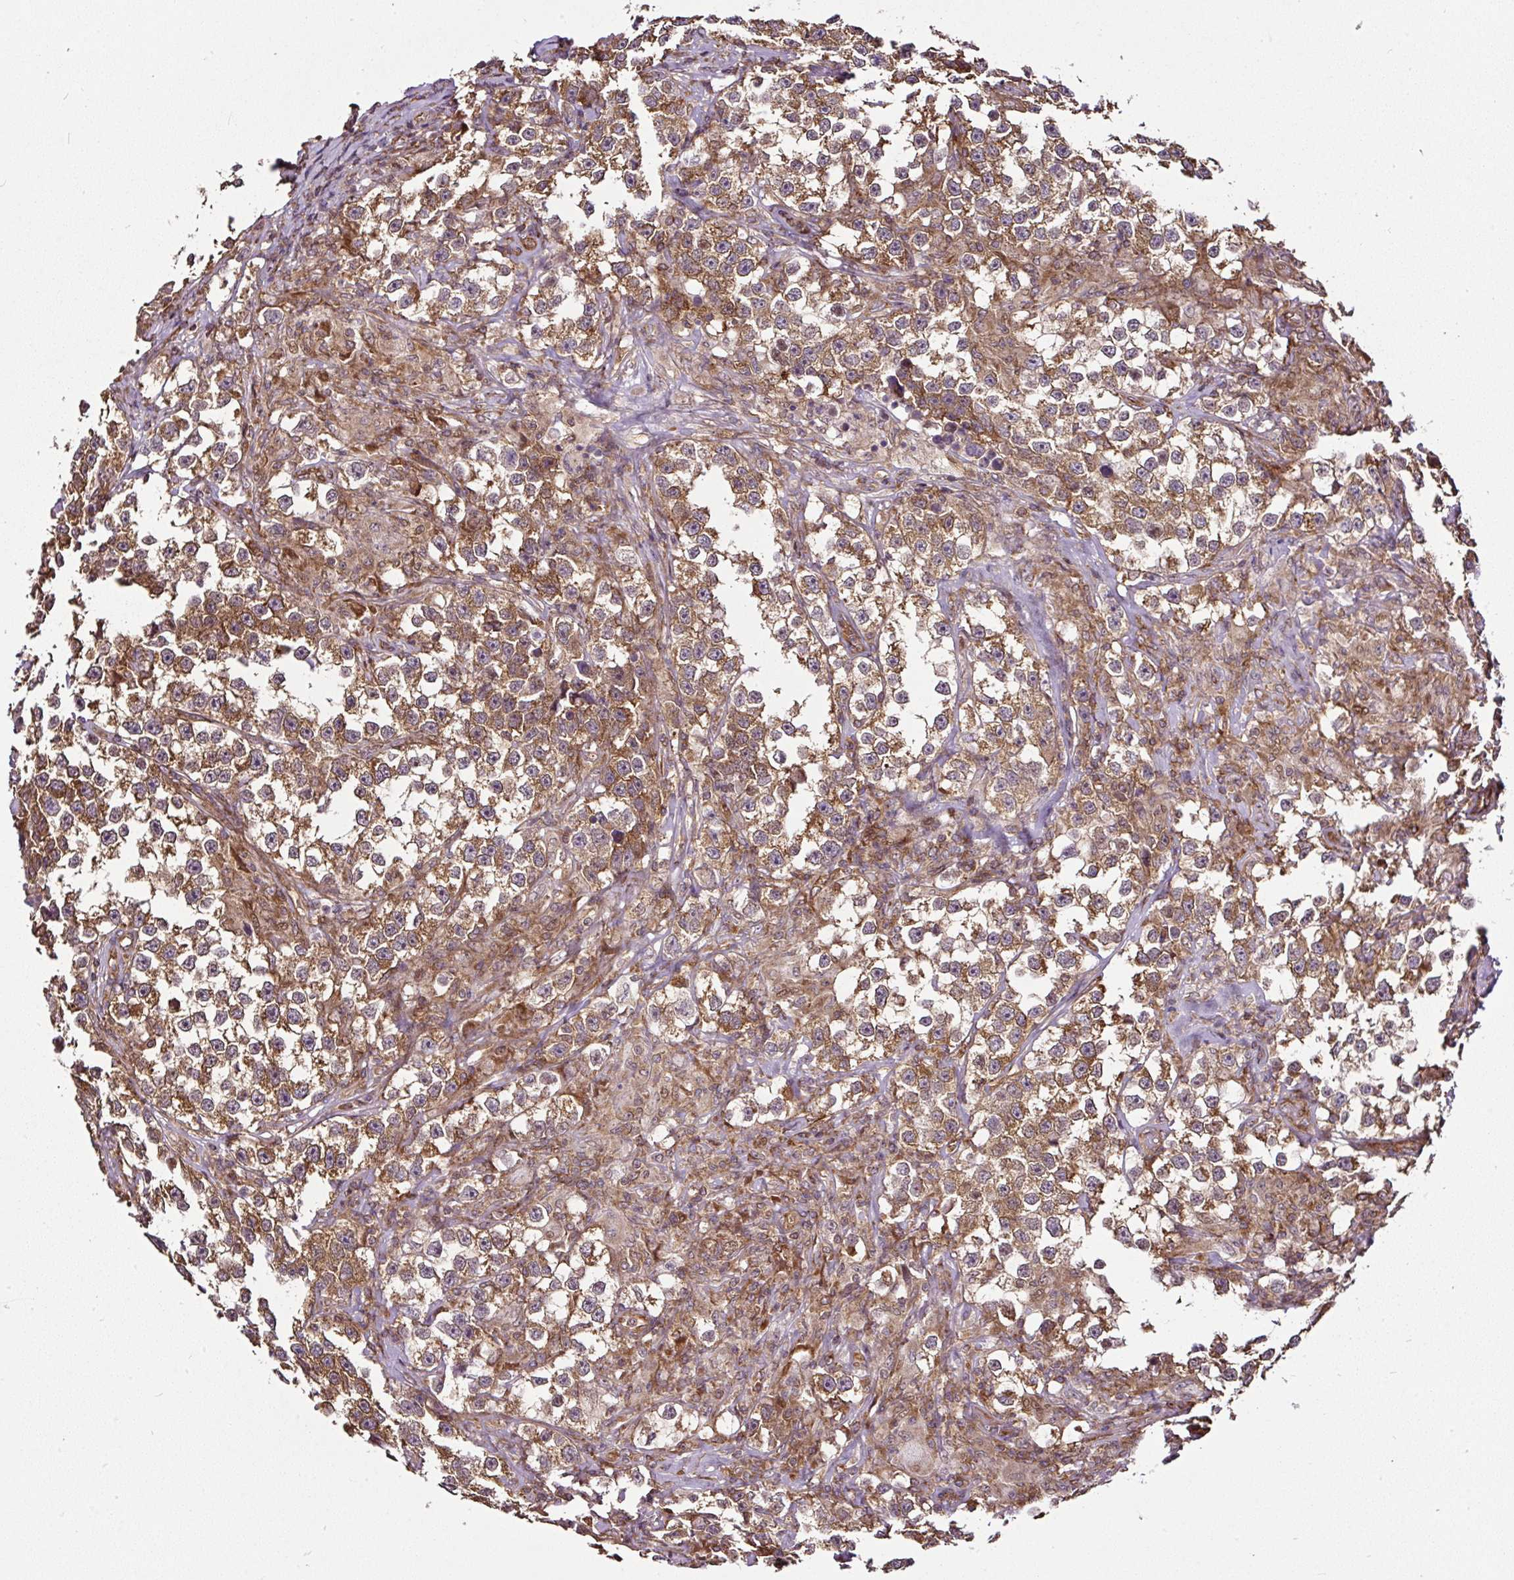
{"staining": {"intensity": "moderate", "quantity": ">75%", "location": "cytoplasmic/membranous"}, "tissue": "testis cancer", "cell_type": "Tumor cells", "image_type": "cancer", "snomed": [{"axis": "morphology", "description": "Seminoma, NOS"}, {"axis": "topography", "description": "Testis"}], "caption": "This is an image of immunohistochemistry (IHC) staining of seminoma (testis), which shows moderate expression in the cytoplasmic/membranous of tumor cells.", "gene": "KDM4E", "patient": {"sex": "male", "age": 46}}